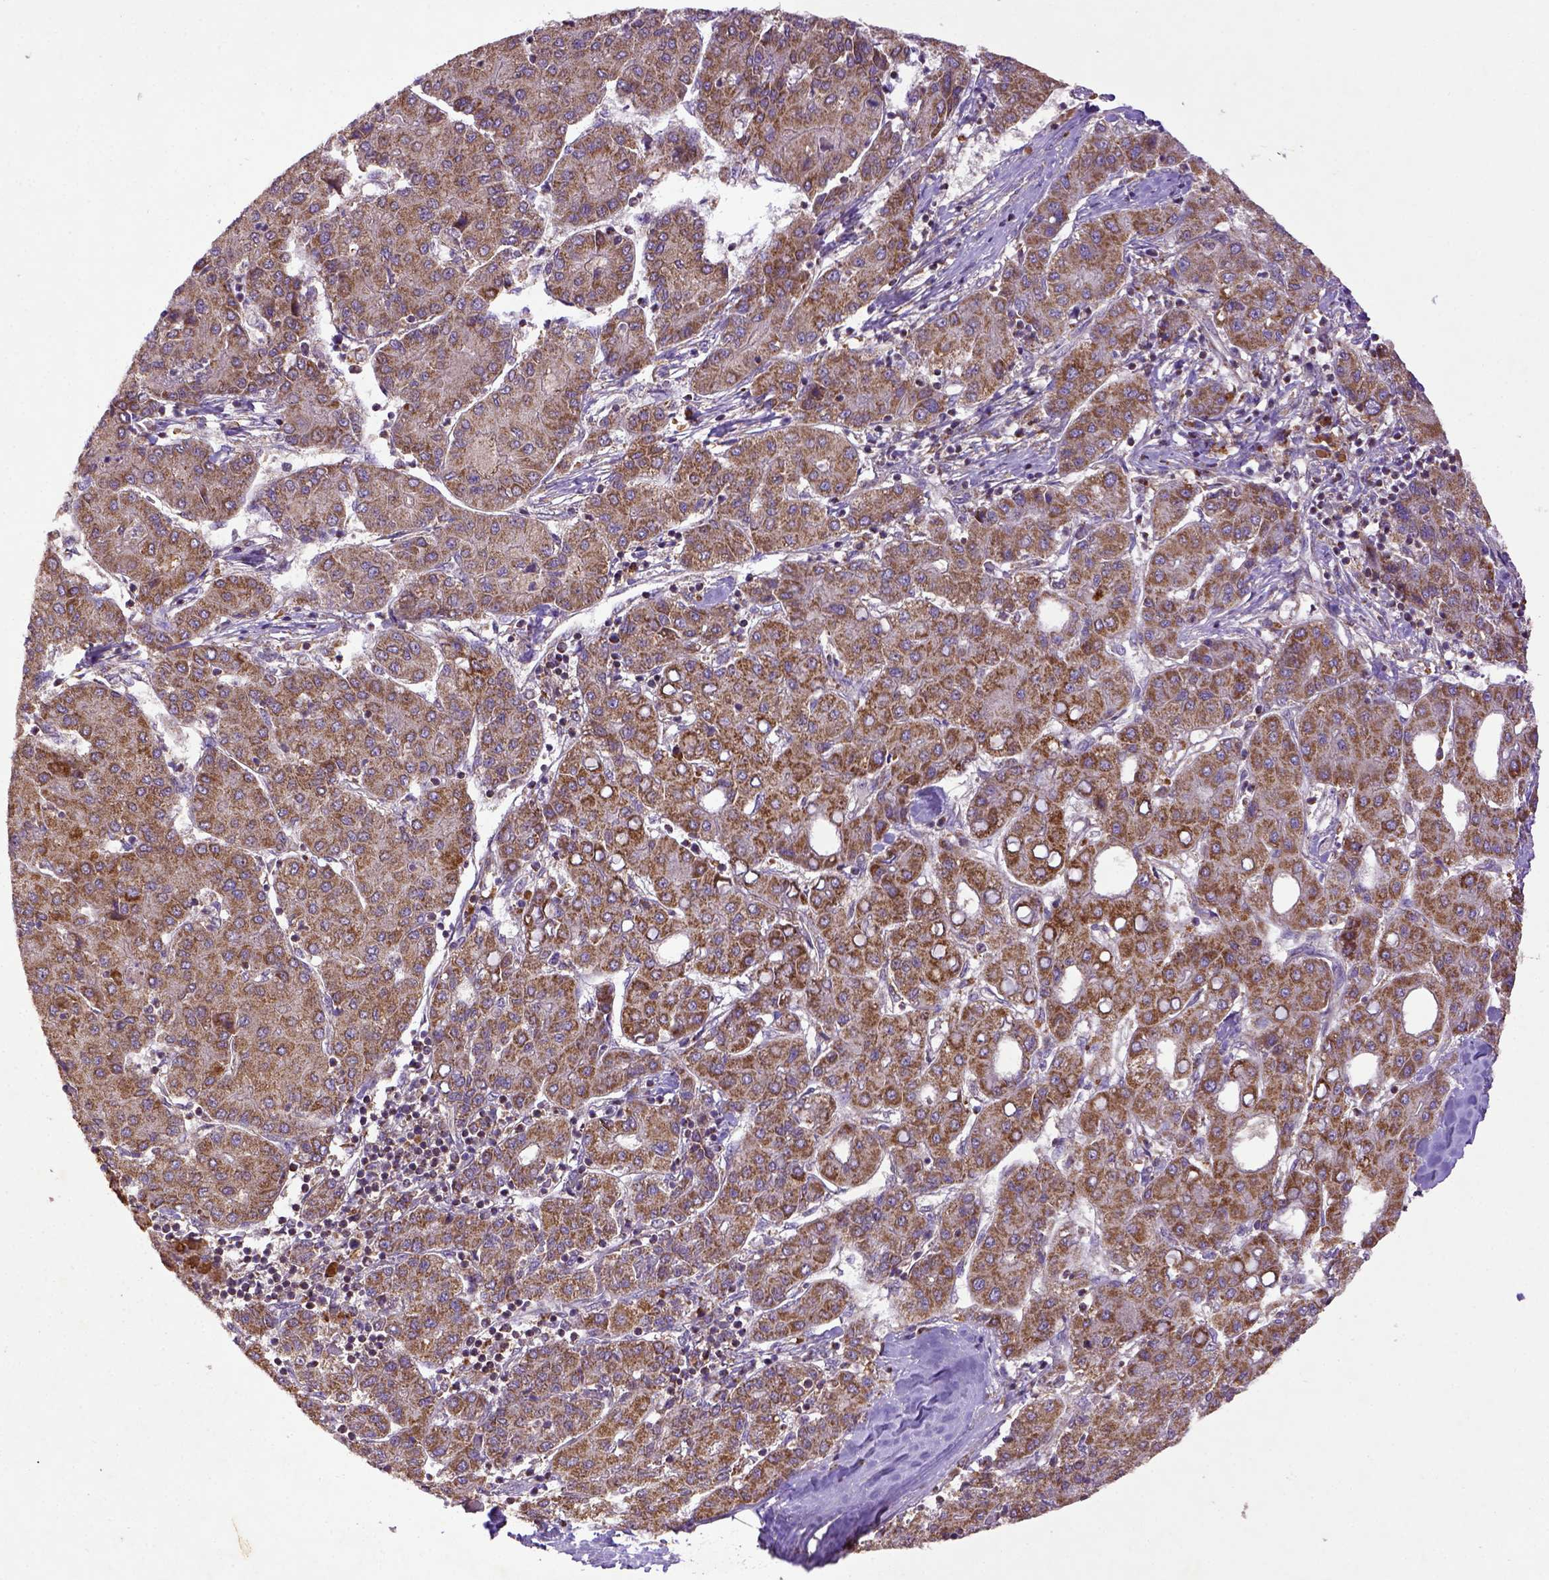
{"staining": {"intensity": "moderate", "quantity": ">75%", "location": "cytoplasmic/membranous"}, "tissue": "liver cancer", "cell_type": "Tumor cells", "image_type": "cancer", "snomed": [{"axis": "morphology", "description": "Carcinoma, Hepatocellular, NOS"}, {"axis": "topography", "description": "Liver"}], "caption": "Protein positivity by immunohistochemistry reveals moderate cytoplasmic/membranous positivity in about >75% of tumor cells in liver hepatocellular carcinoma. The protein of interest is shown in brown color, while the nuclei are stained blue.", "gene": "MT-CO1", "patient": {"sex": "male", "age": 65}}